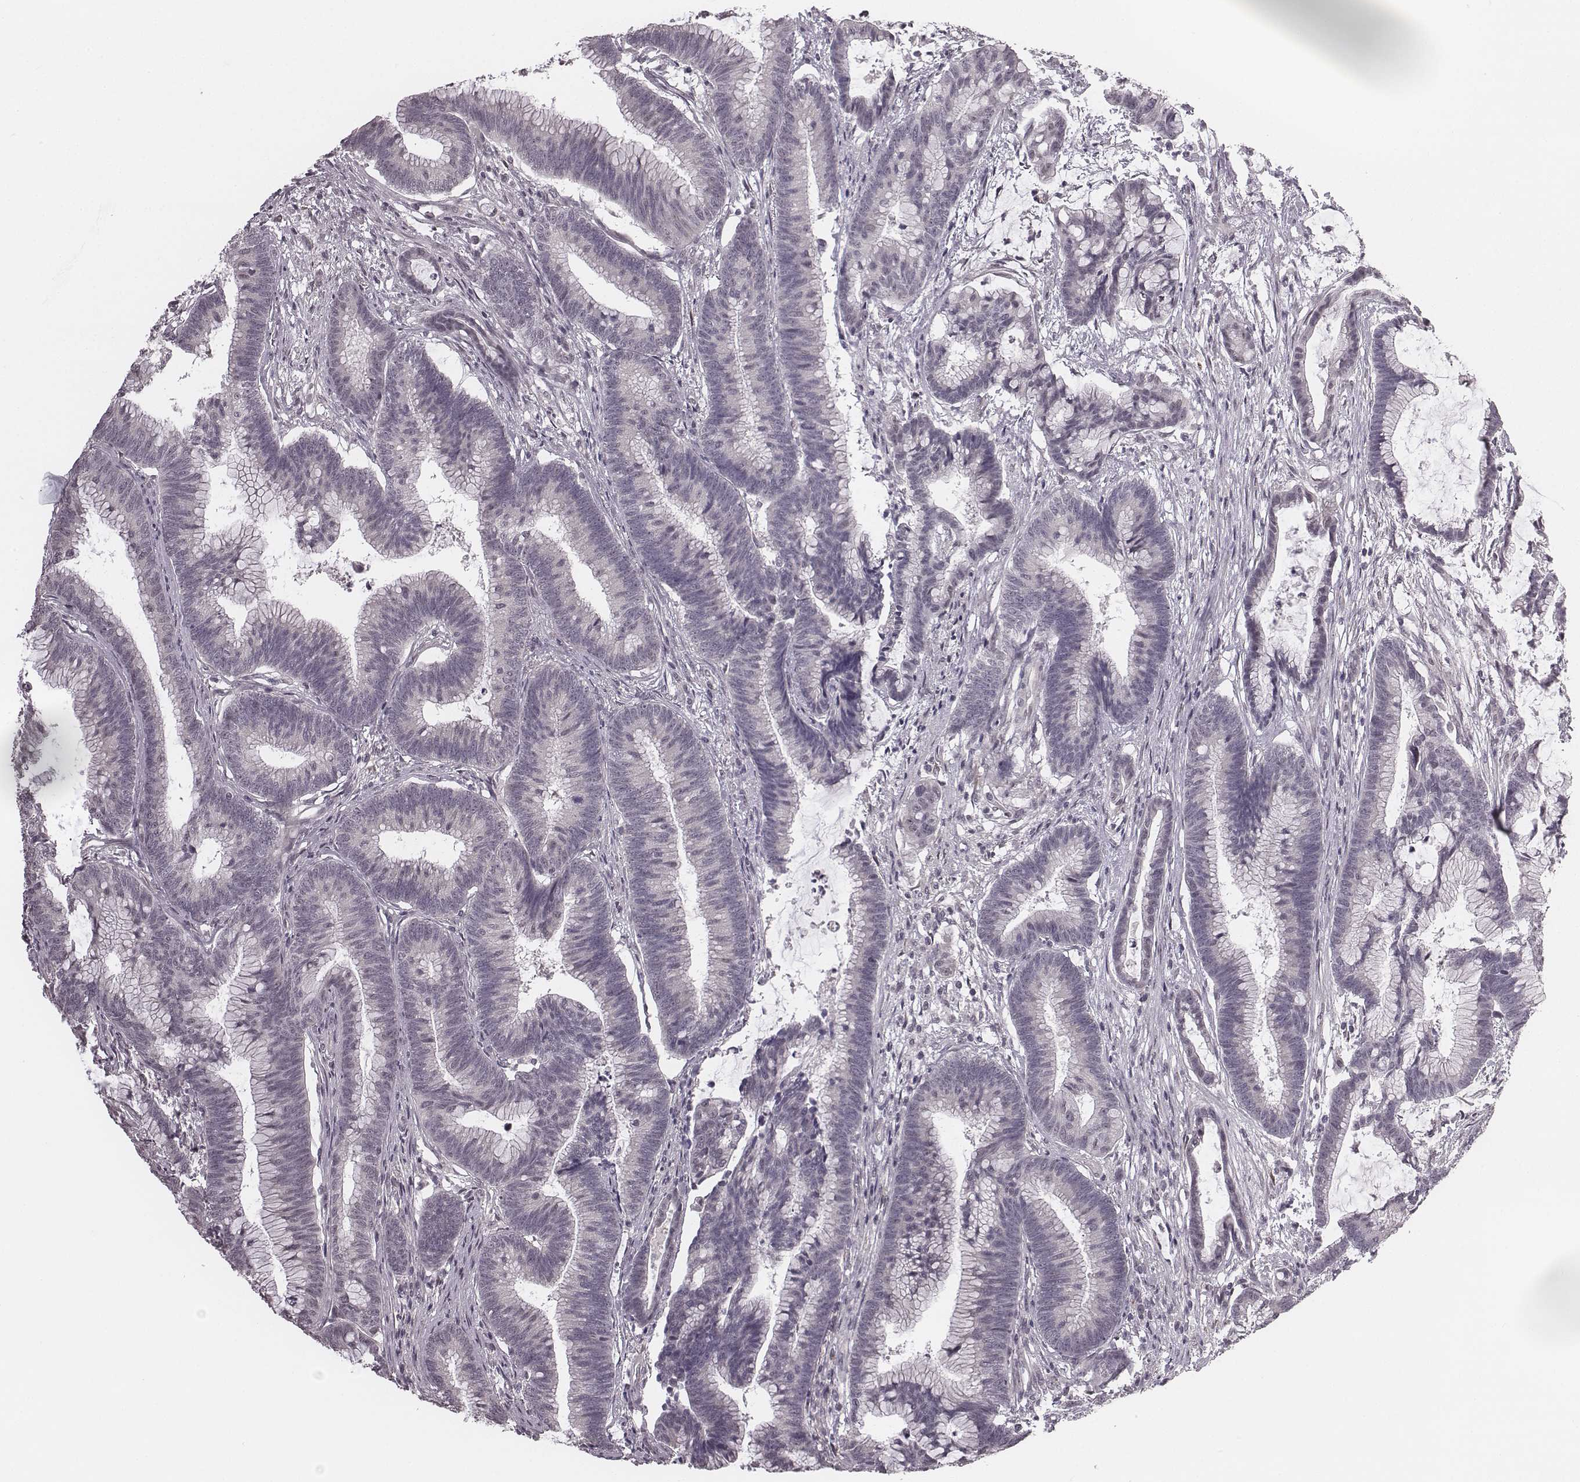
{"staining": {"intensity": "negative", "quantity": "none", "location": "none"}, "tissue": "colorectal cancer", "cell_type": "Tumor cells", "image_type": "cancer", "snomed": [{"axis": "morphology", "description": "Adenocarcinoma, NOS"}, {"axis": "topography", "description": "Colon"}], "caption": "High magnification brightfield microscopy of colorectal cancer stained with DAB (brown) and counterstained with hematoxylin (blue): tumor cells show no significant expression.", "gene": "RPGRIP1", "patient": {"sex": "female", "age": 78}}